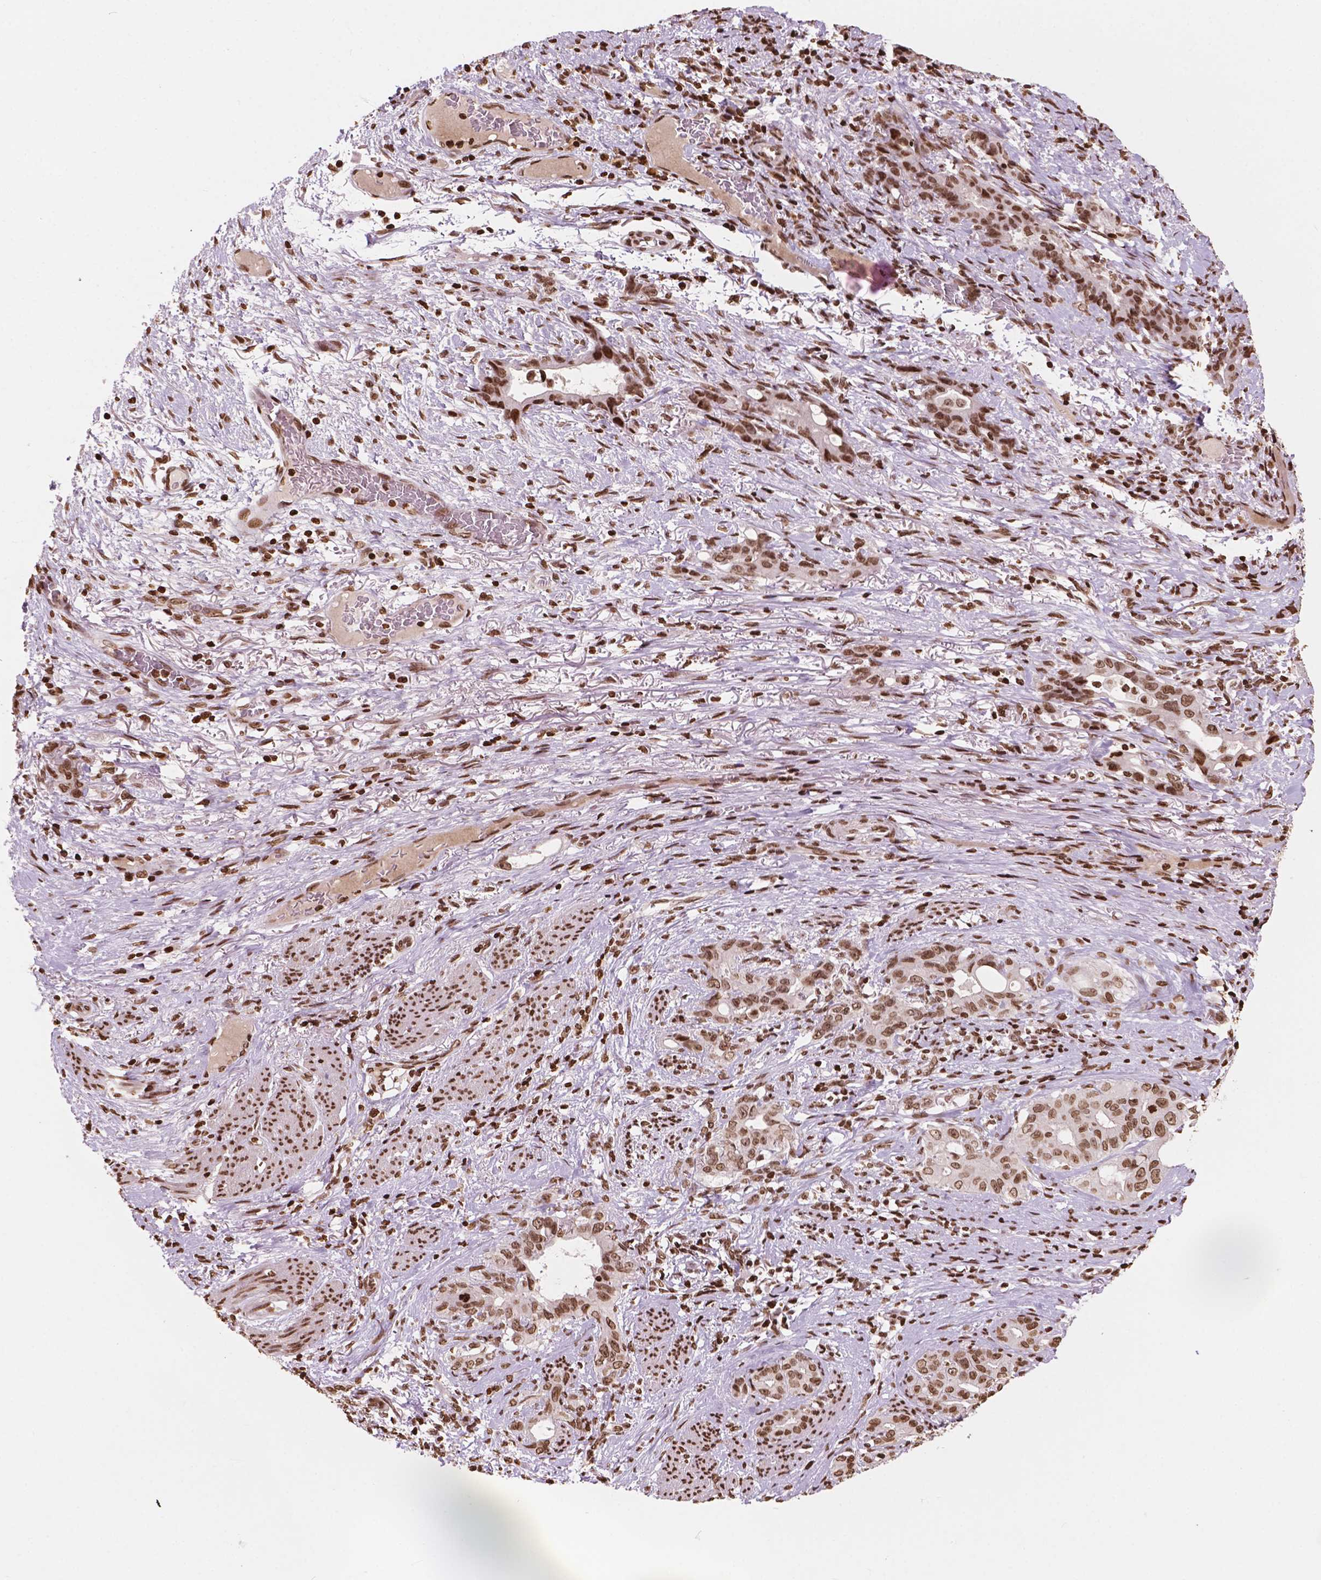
{"staining": {"intensity": "moderate", "quantity": ">75%", "location": "nuclear"}, "tissue": "stomach cancer", "cell_type": "Tumor cells", "image_type": "cancer", "snomed": [{"axis": "morphology", "description": "Normal tissue, NOS"}, {"axis": "morphology", "description": "Adenocarcinoma, NOS"}, {"axis": "topography", "description": "Esophagus"}, {"axis": "topography", "description": "Stomach, upper"}], "caption": "Approximately >75% of tumor cells in human stomach cancer exhibit moderate nuclear protein expression as visualized by brown immunohistochemical staining.", "gene": "H3C7", "patient": {"sex": "male", "age": 62}}